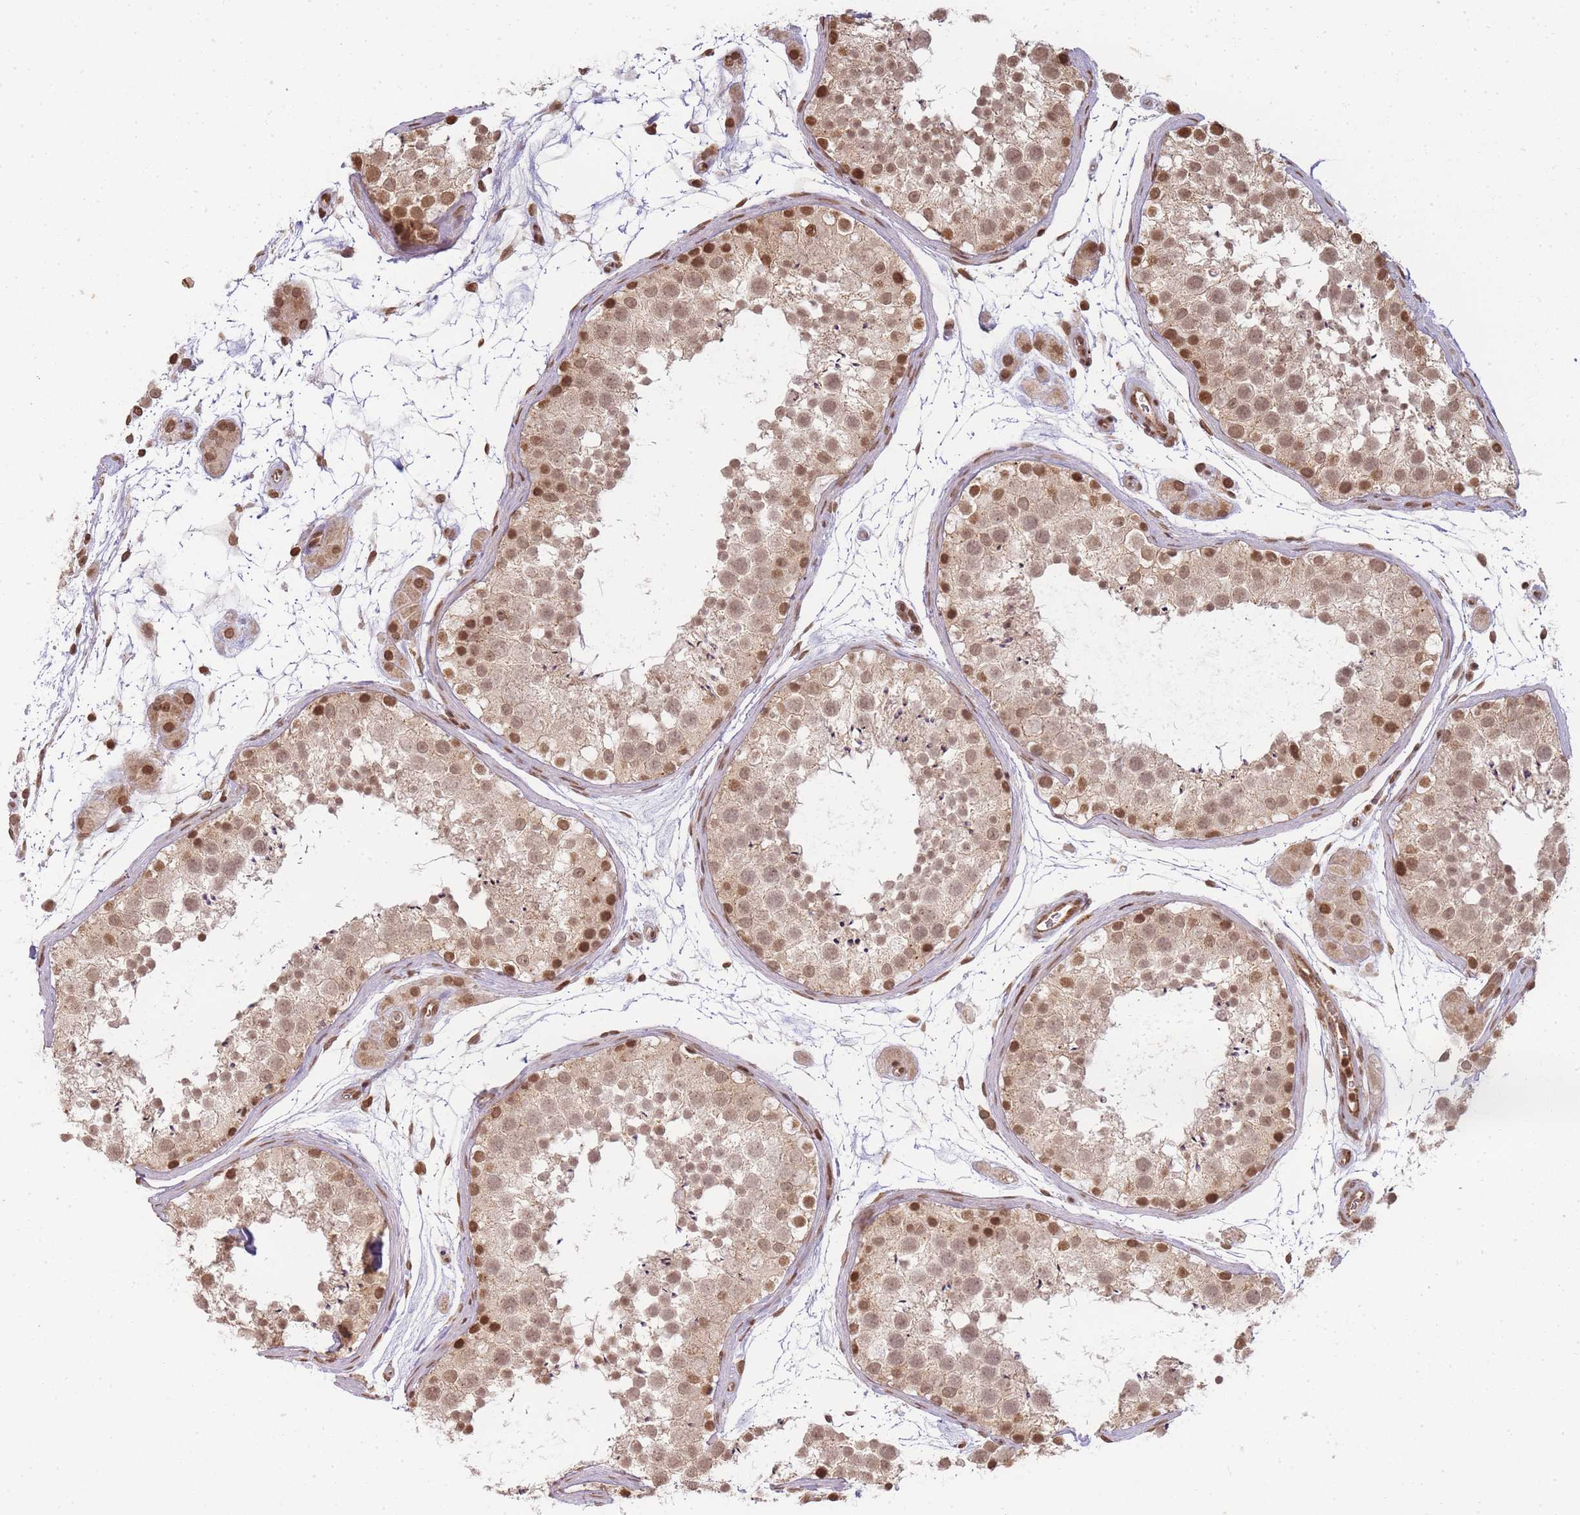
{"staining": {"intensity": "strong", "quantity": "25%-75%", "location": "cytoplasmic/membranous,nuclear"}, "tissue": "testis", "cell_type": "Cells in seminiferous ducts", "image_type": "normal", "snomed": [{"axis": "morphology", "description": "Normal tissue, NOS"}, {"axis": "topography", "description": "Testis"}], "caption": "The image shows staining of benign testis, revealing strong cytoplasmic/membranous,nuclear protein staining (brown color) within cells in seminiferous ducts.", "gene": "WWTR1", "patient": {"sex": "male", "age": 41}}